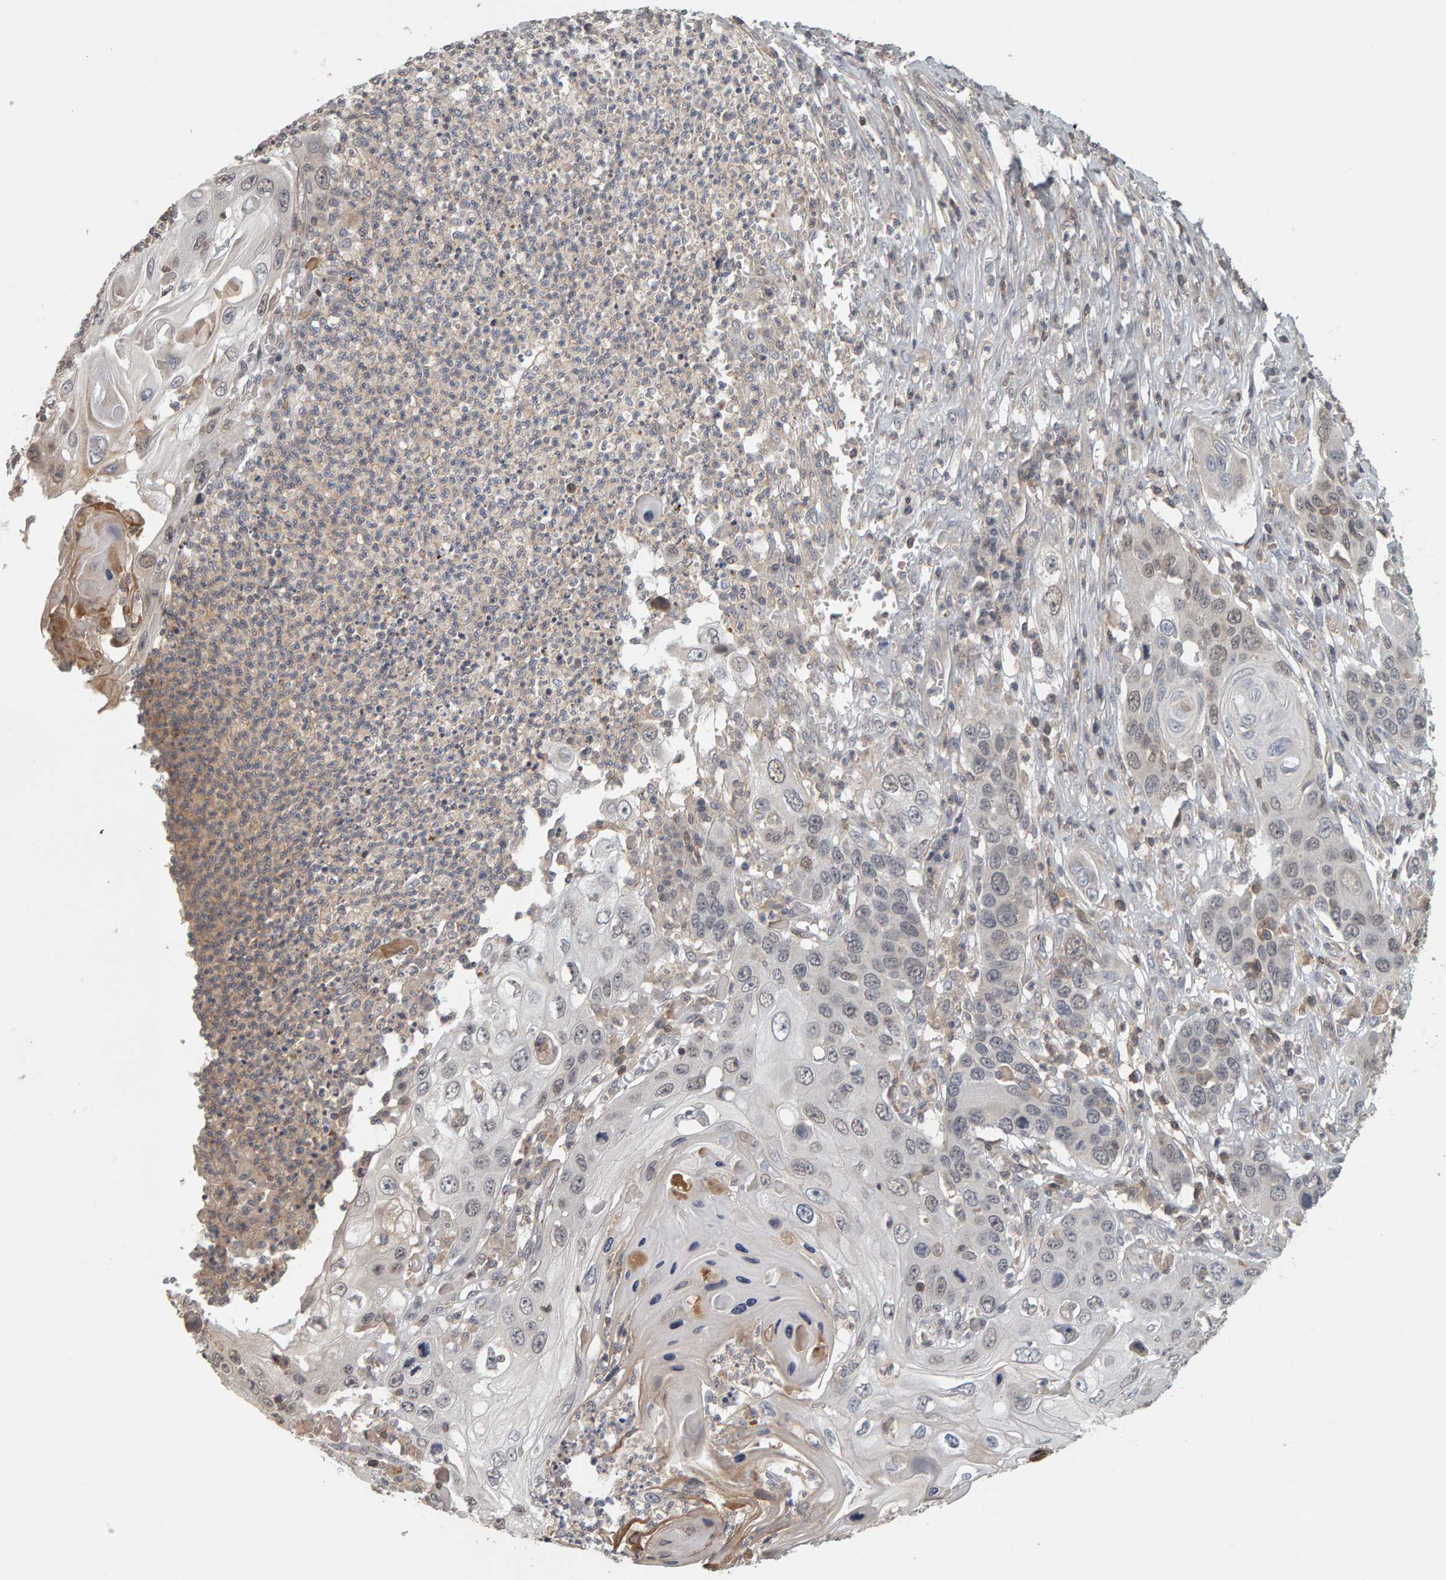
{"staining": {"intensity": "weak", "quantity": "<25%", "location": "nuclear"}, "tissue": "skin cancer", "cell_type": "Tumor cells", "image_type": "cancer", "snomed": [{"axis": "morphology", "description": "Squamous cell carcinoma, NOS"}, {"axis": "topography", "description": "Skin"}], "caption": "IHC image of human skin squamous cell carcinoma stained for a protein (brown), which demonstrates no expression in tumor cells.", "gene": "TEFM", "patient": {"sex": "male", "age": 55}}